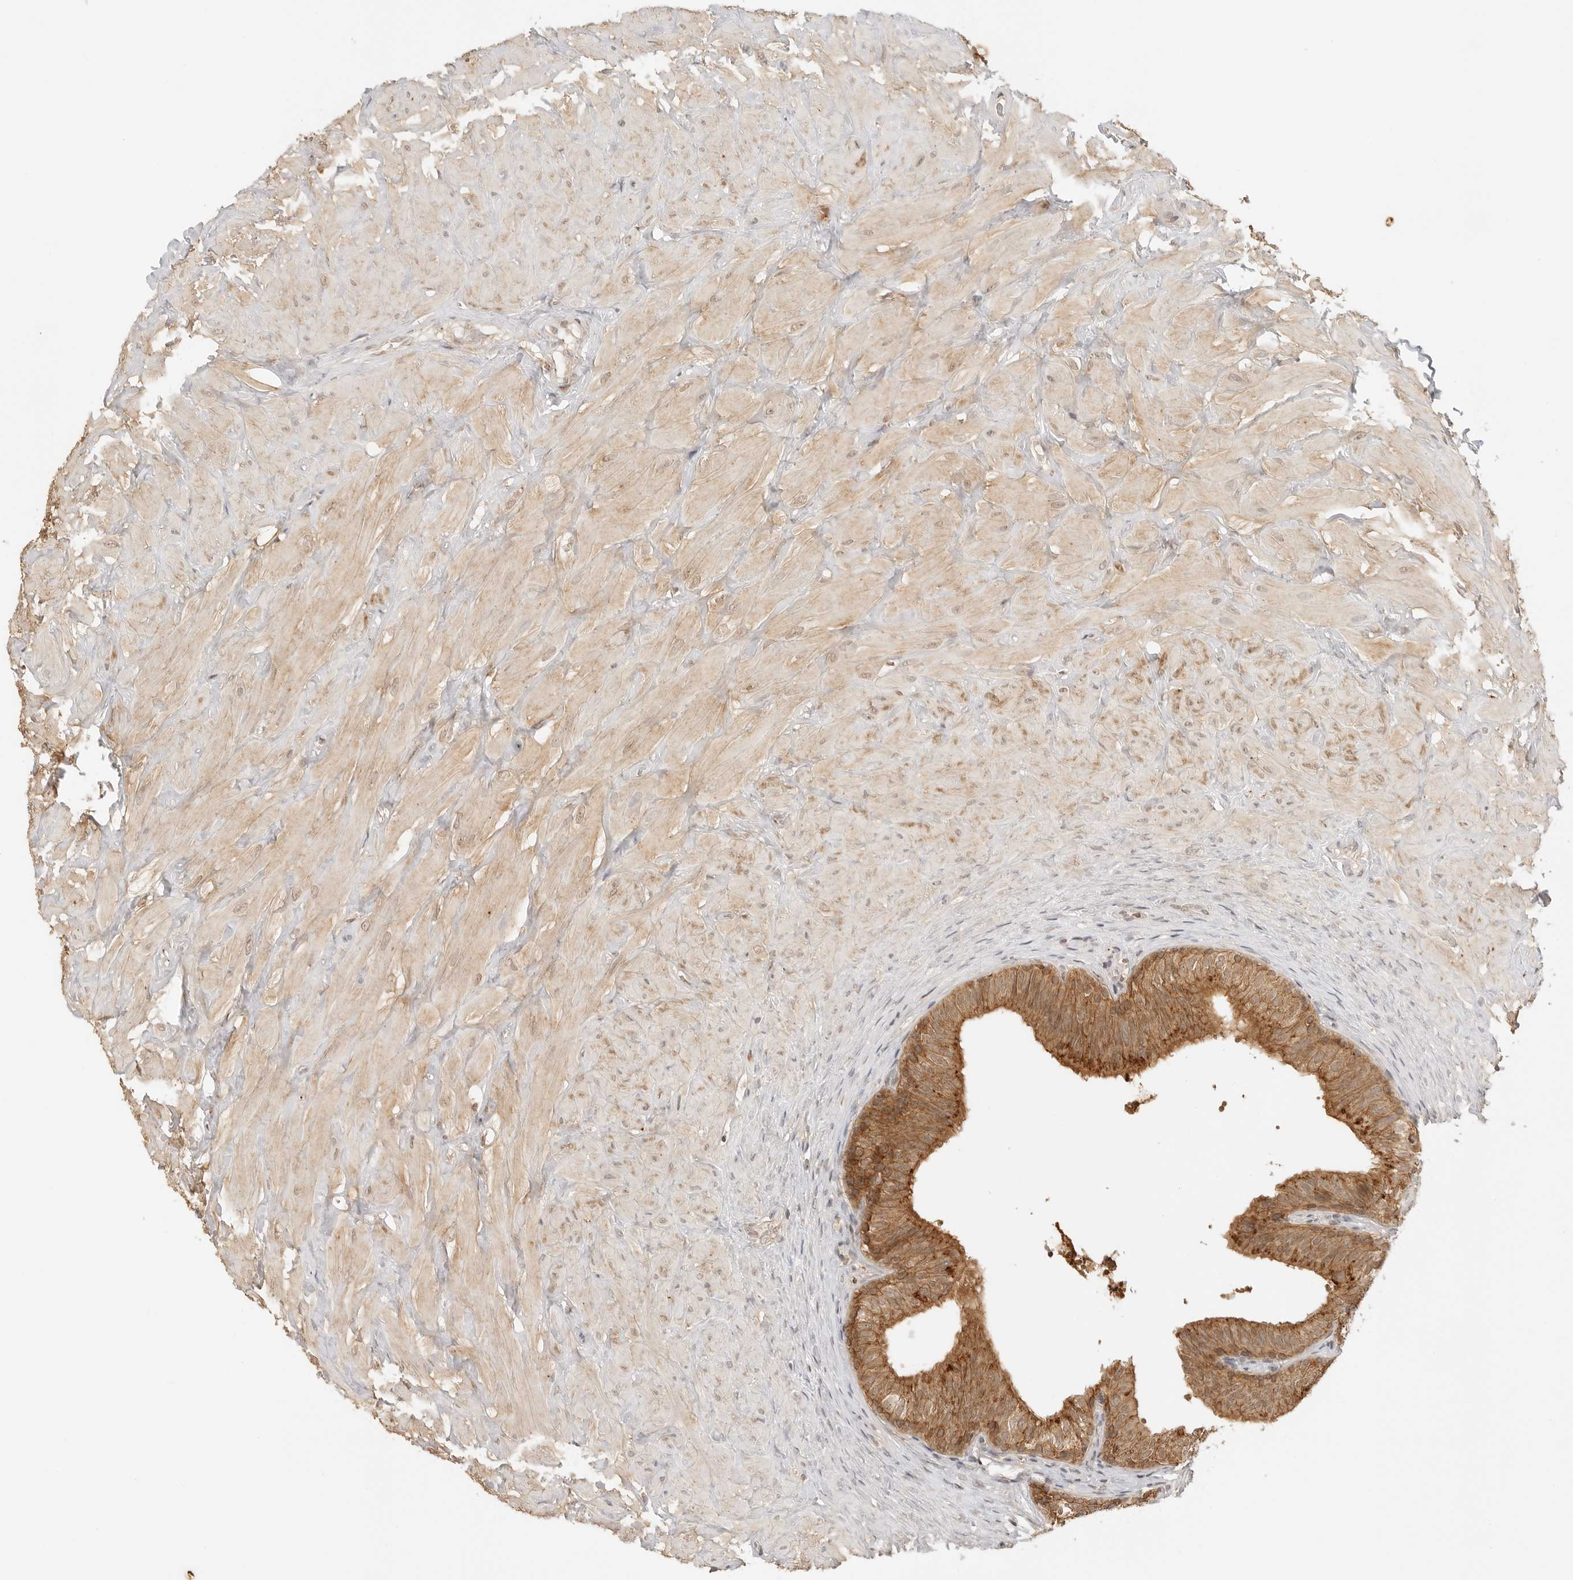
{"staining": {"intensity": "strong", "quantity": ">75%", "location": "cytoplasmic/membranous"}, "tissue": "epididymis", "cell_type": "Glandular cells", "image_type": "normal", "snomed": [{"axis": "morphology", "description": "Normal tissue, NOS"}, {"axis": "topography", "description": "Soft tissue"}, {"axis": "topography", "description": "Epididymis"}], "caption": "IHC (DAB (3,3'-diaminobenzidine)) staining of unremarkable epididymis demonstrates strong cytoplasmic/membranous protein positivity in about >75% of glandular cells. The staining was performed using DAB (3,3'-diaminobenzidine) to visualize the protein expression in brown, while the nuclei were stained in blue with hematoxylin (Magnification: 20x).", "gene": "EPHA1", "patient": {"sex": "male", "age": 26}}